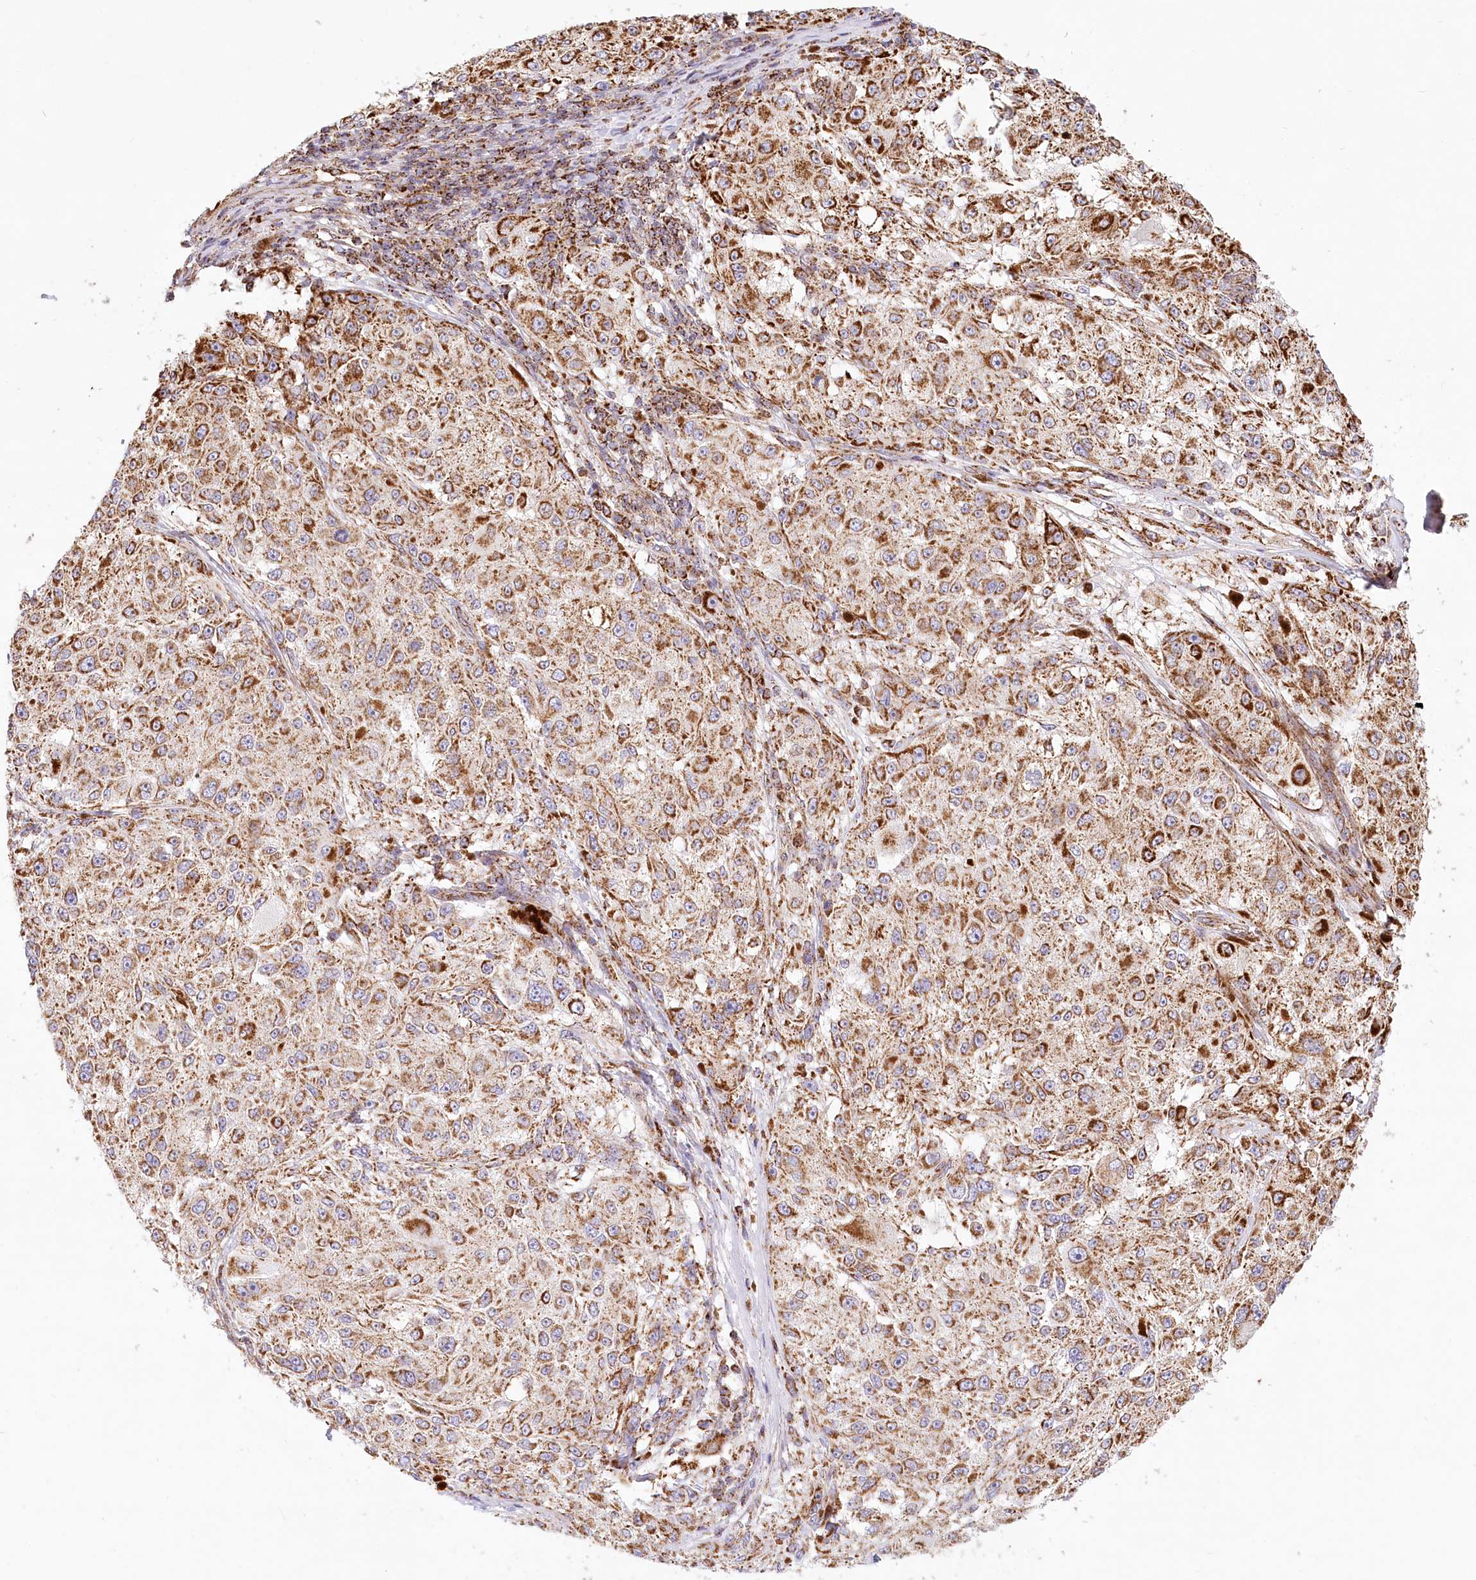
{"staining": {"intensity": "strong", "quantity": ">75%", "location": "cytoplasmic/membranous"}, "tissue": "melanoma", "cell_type": "Tumor cells", "image_type": "cancer", "snomed": [{"axis": "morphology", "description": "Necrosis, NOS"}, {"axis": "morphology", "description": "Malignant melanoma, NOS"}, {"axis": "topography", "description": "Skin"}], "caption": "Tumor cells demonstrate high levels of strong cytoplasmic/membranous staining in approximately >75% of cells in melanoma.", "gene": "UMPS", "patient": {"sex": "female", "age": 87}}